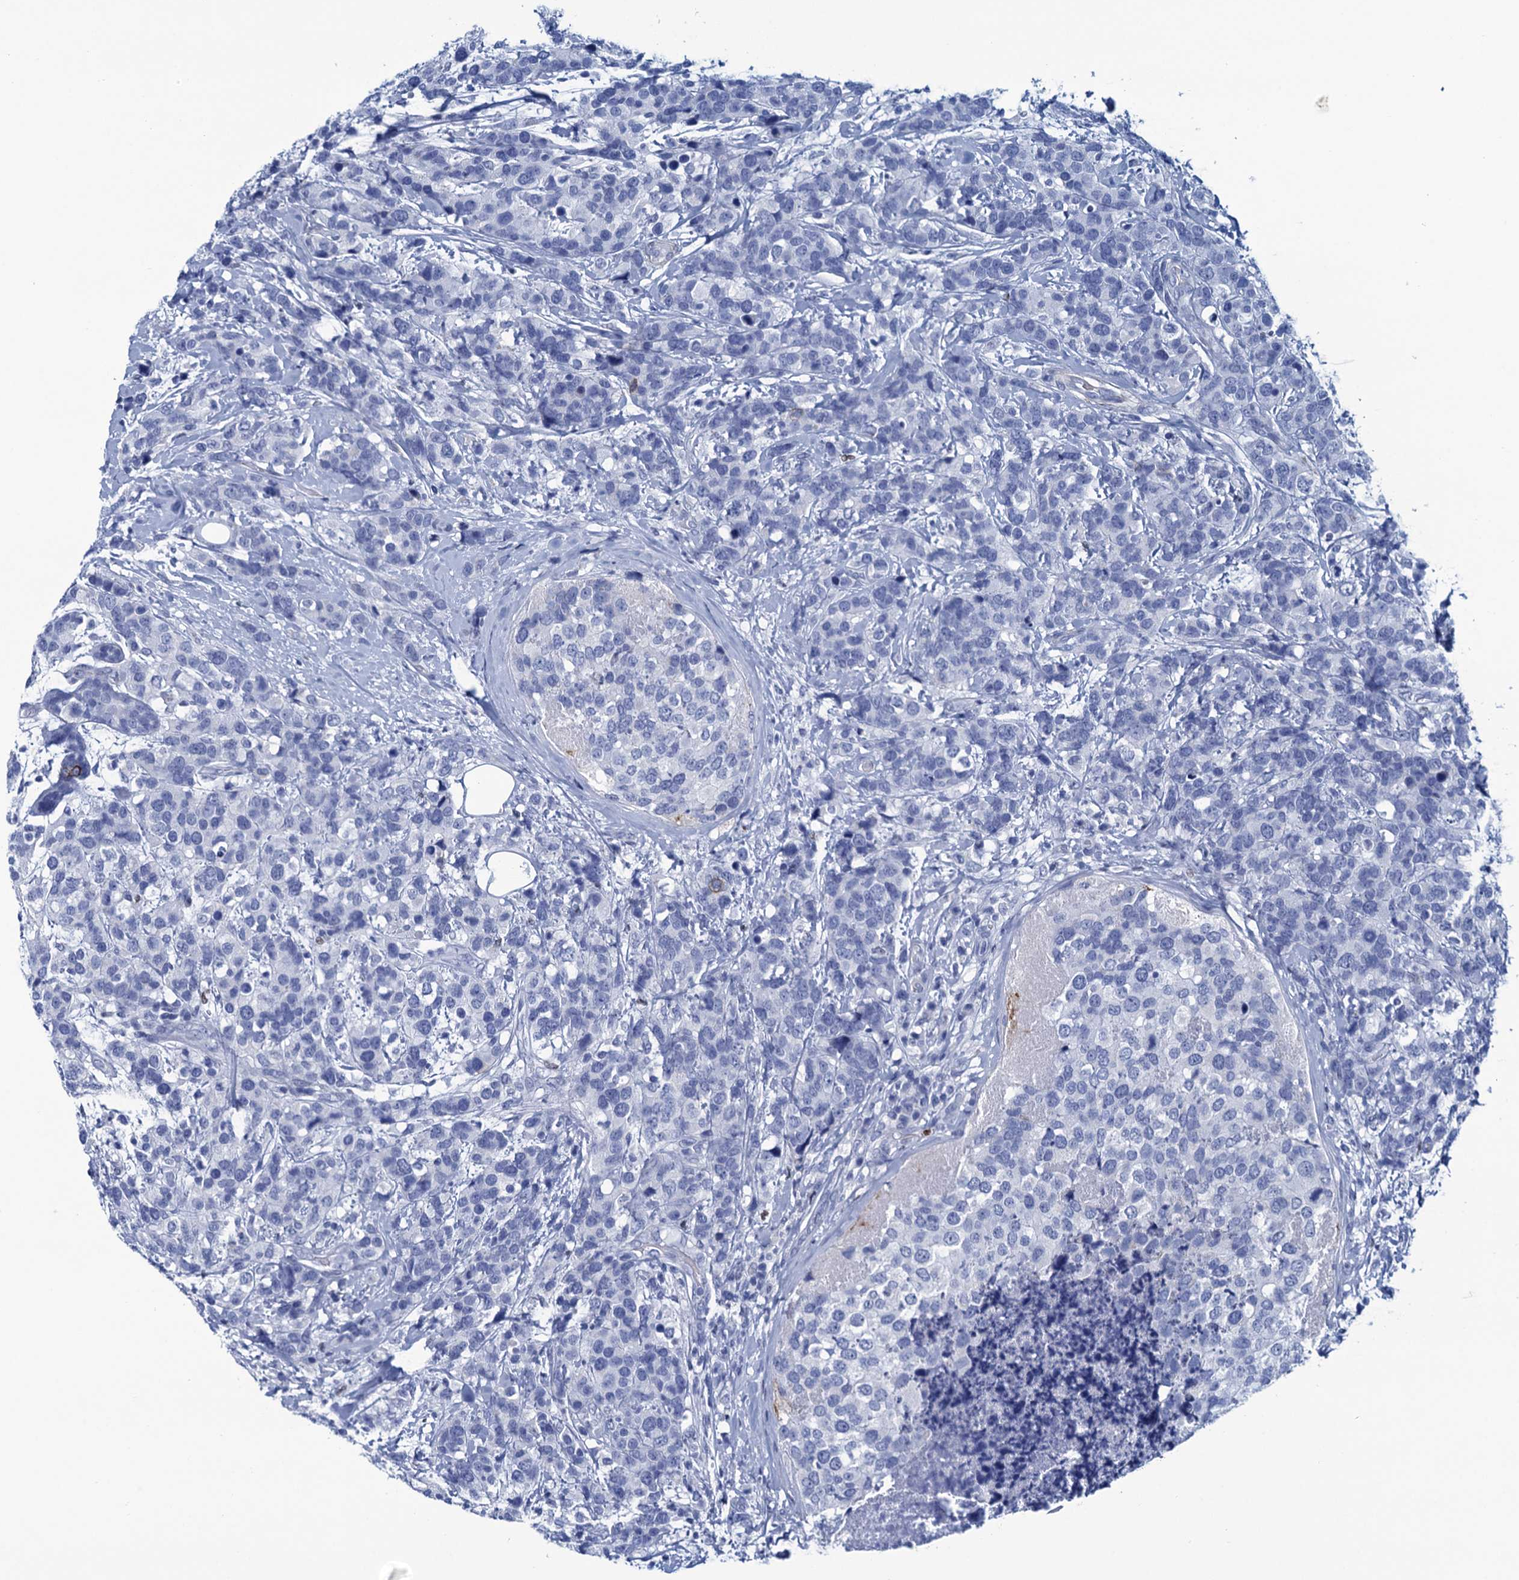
{"staining": {"intensity": "negative", "quantity": "none", "location": "none"}, "tissue": "breast cancer", "cell_type": "Tumor cells", "image_type": "cancer", "snomed": [{"axis": "morphology", "description": "Lobular carcinoma"}, {"axis": "topography", "description": "Breast"}], "caption": "The image reveals no significant staining in tumor cells of breast cancer. Nuclei are stained in blue.", "gene": "RHCG", "patient": {"sex": "female", "age": 59}}